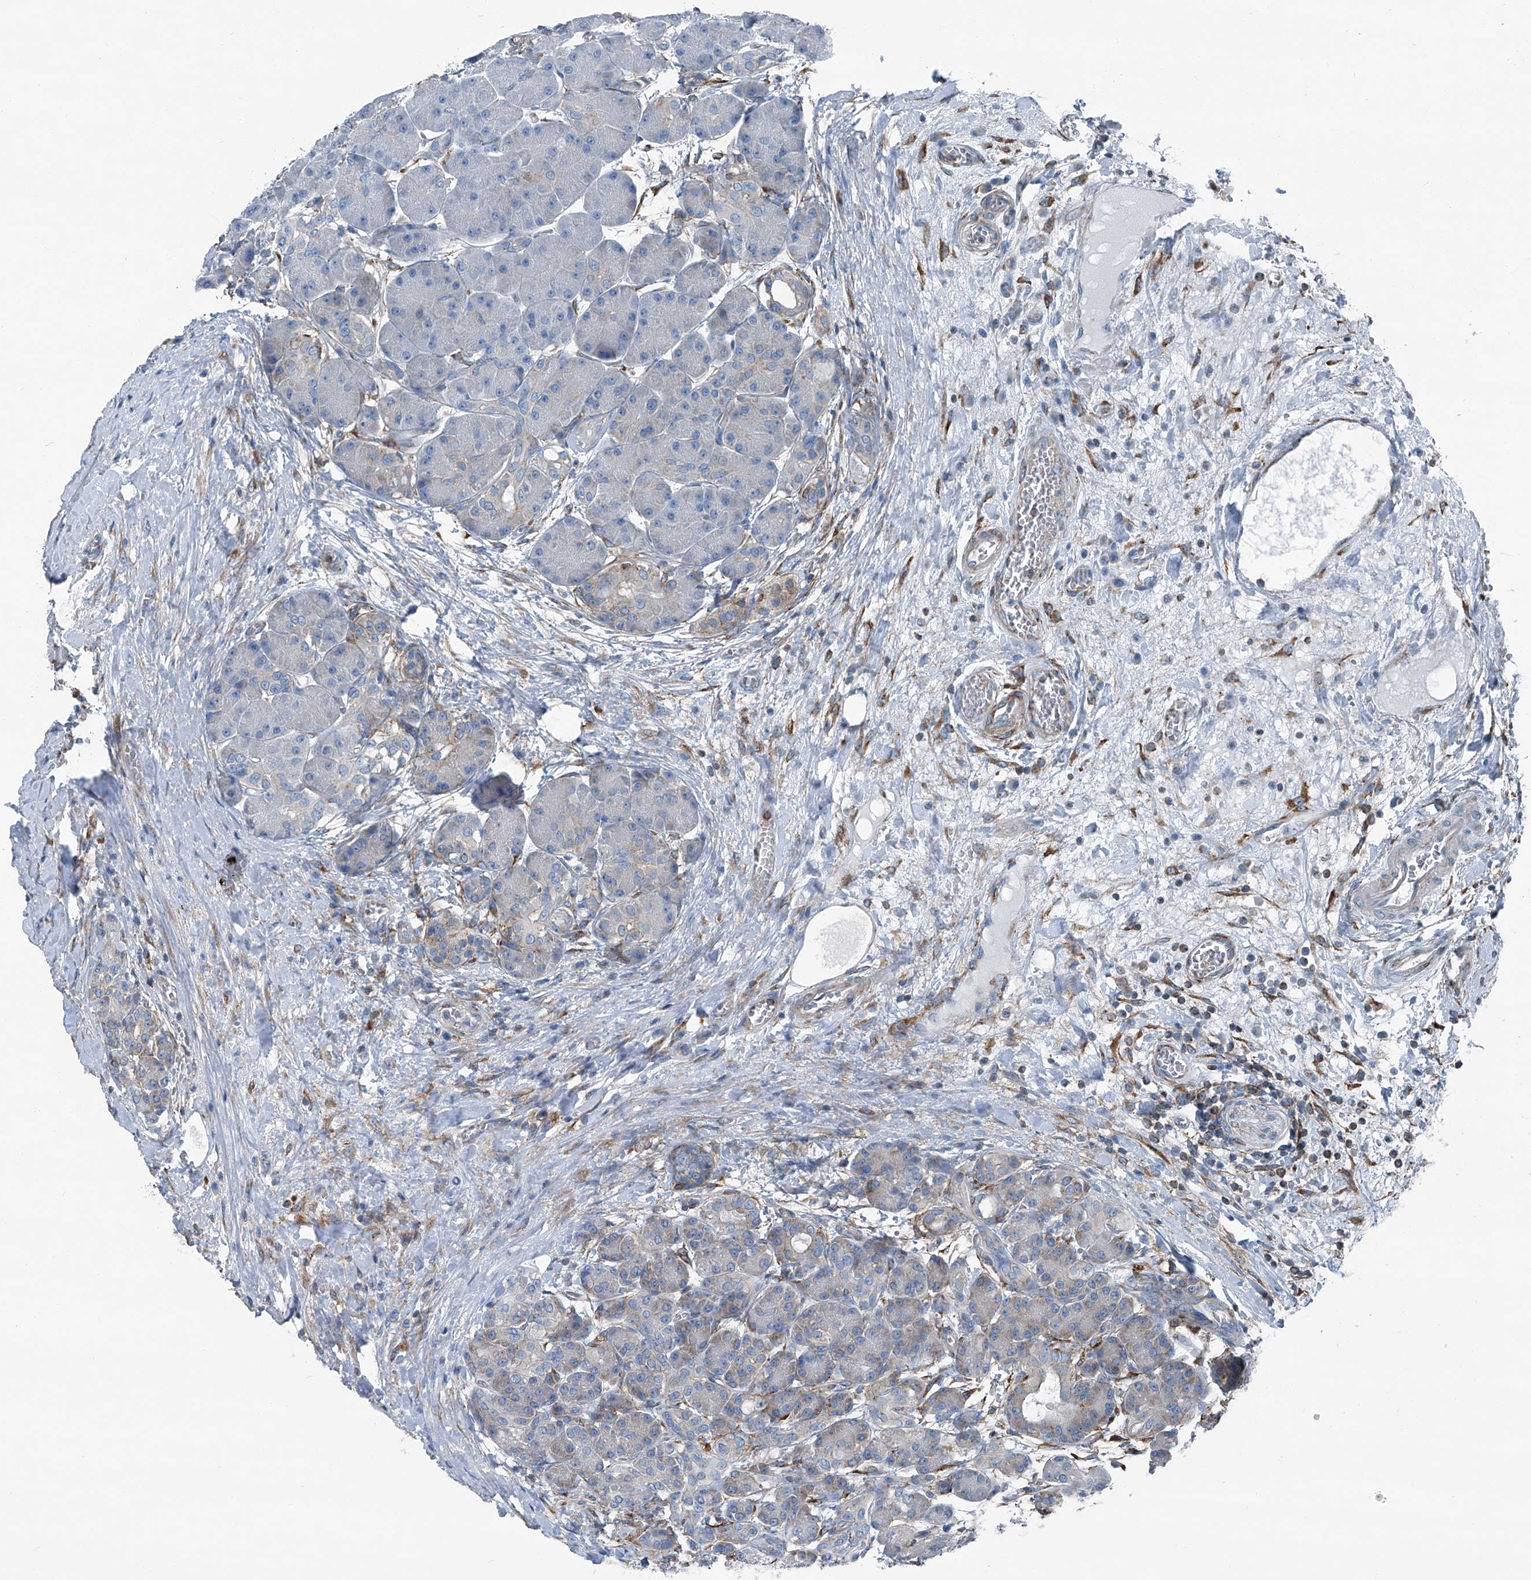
{"staining": {"intensity": "negative", "quantity": "none", "location": "none"}, "tissue": "pancreas", "cell_type": "Exocrine glandular cells", "image_type": "normal", "snomed": [{"axis": "morphology", "description": "Normal tissue, NOS"}, {"axis": "topography", "description": "Pancreas"}], "caption": "Photomicrograph shows no significant protein positivity in exocrine glandular cells of normal pancreas.", "gene": "SEPTIN7", "patient": {"sex": "male", "age": 63}}